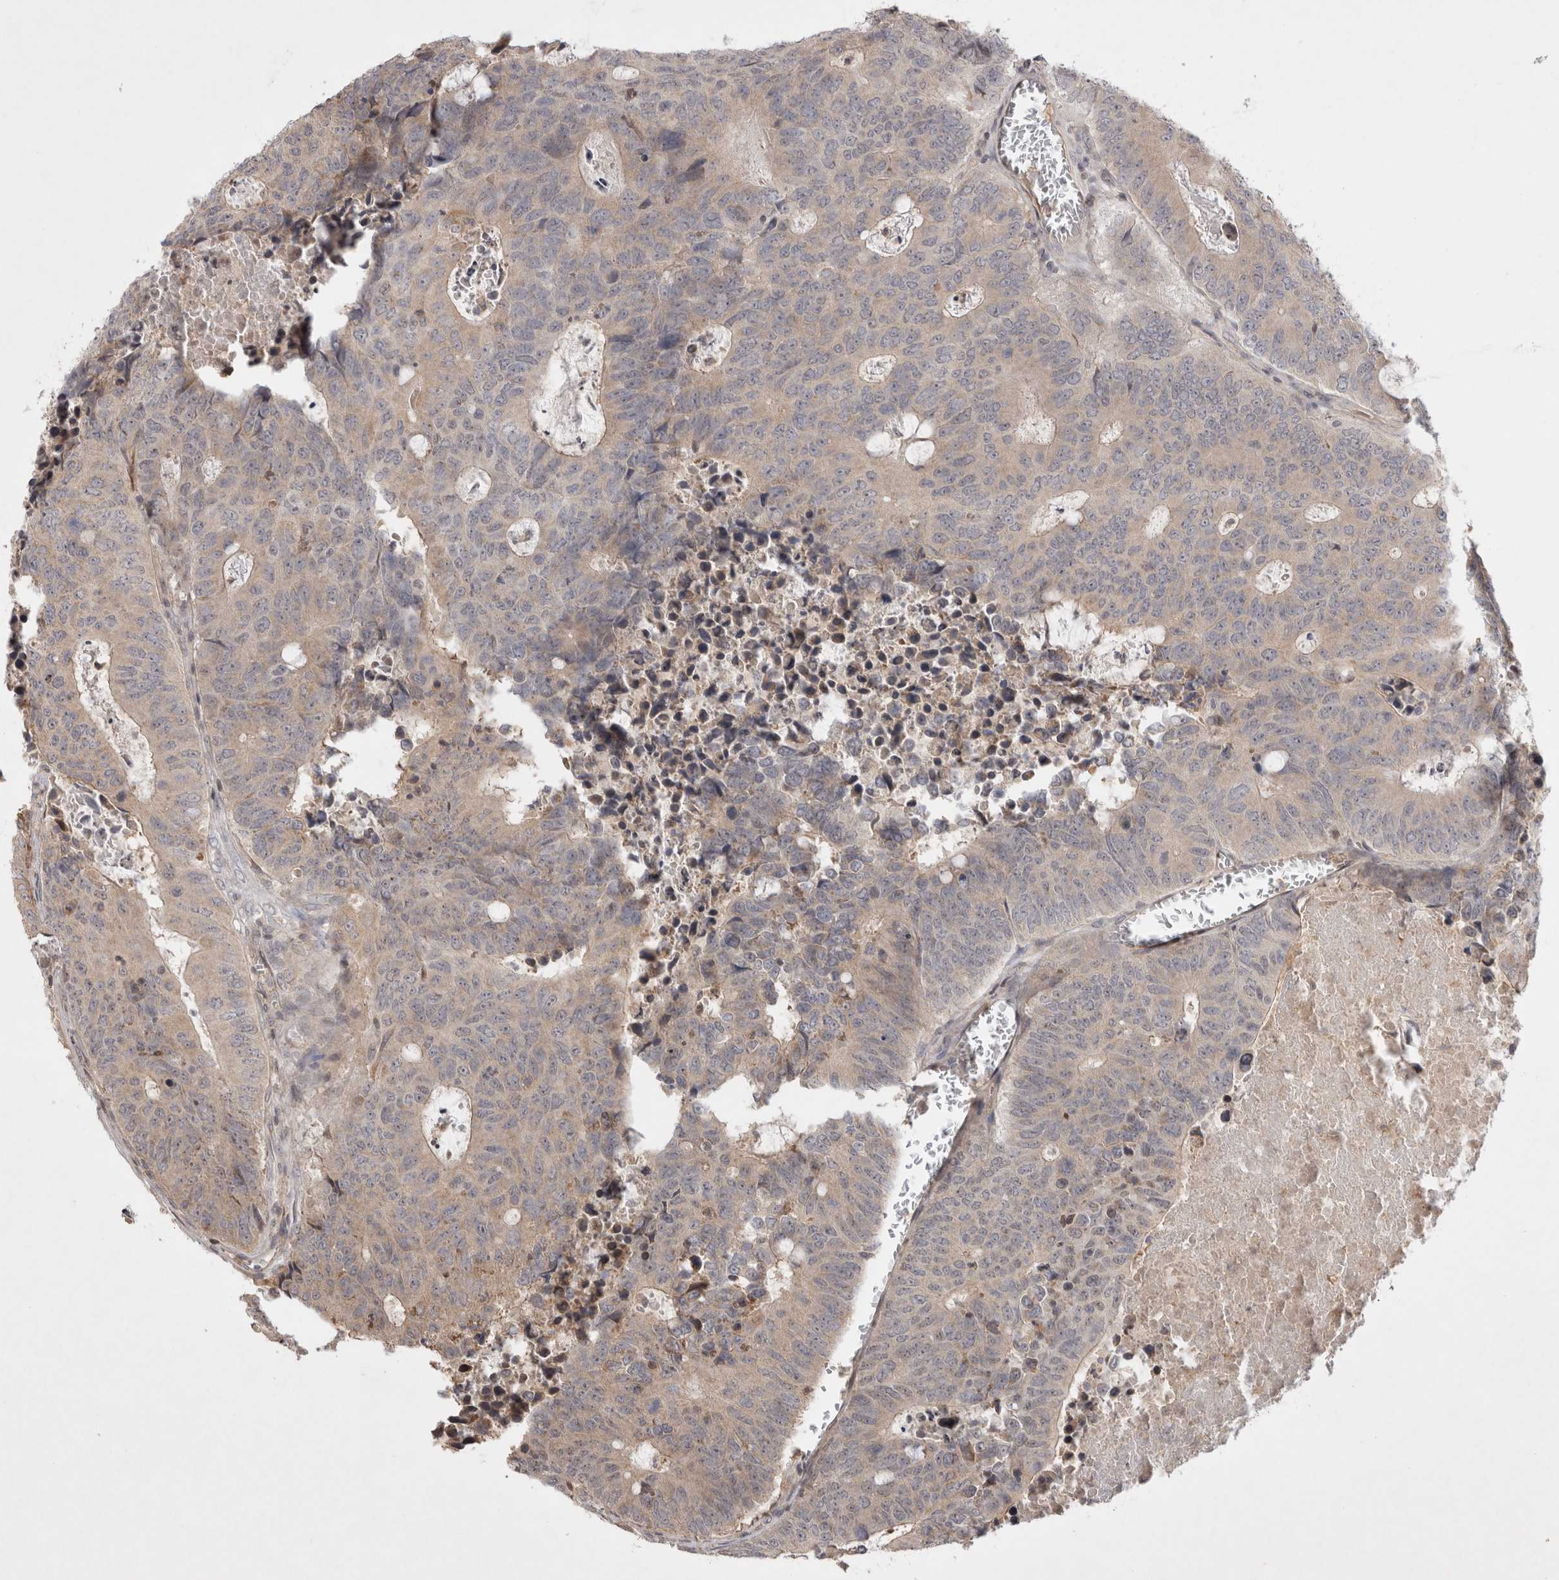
{"staining": {"intensity": "weak", "quantity": ">75%", "location": "cytoplasmic/membranous"}, "tissue": "colorectal cancer", "cell_type": "Tumor cells", "image_type": "cancer", "snomed": [{"axis": "morphology", "description": "Adenocarcinoma, NOS"}, {"axis": "topography", "description": "Colon"}], "caption": "Tumor cells demonstrate low levels of weak cytoplasmic/membranous staining in approximately >75% of cells in human colorectal cancer (adenocarcinoma).", "gene": "EIF2AK1", "patient": {"sex": "male", "age": 87}}